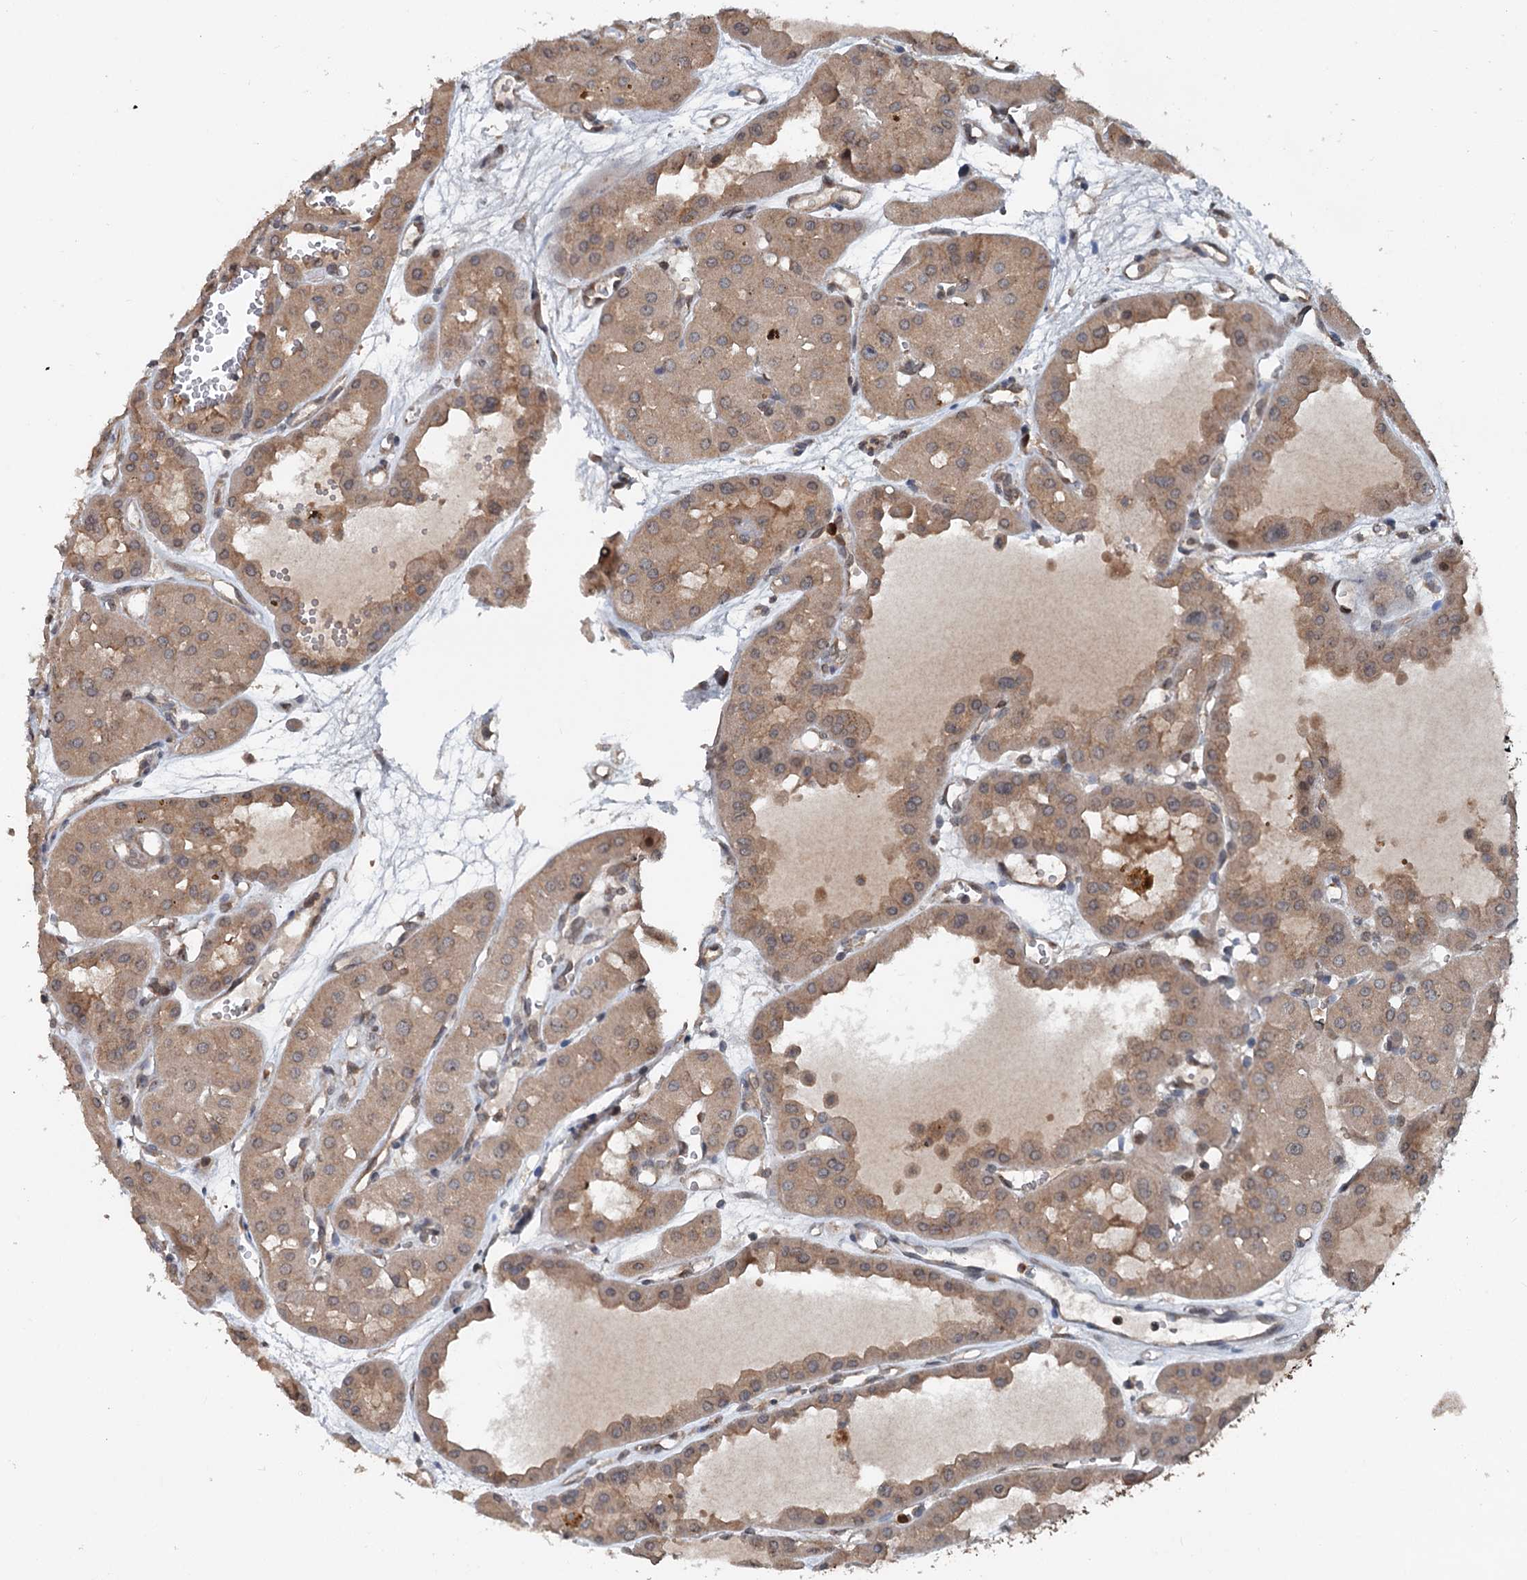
{"staining": {"intensity": "moderate", "quantity": ">75%", "location": "cytoplasmic/membranous"}, "tissue": "renal cancer", "cell_type": "Tumor cells", "image_type": "cancer", "snomed": [{"axis": "morphology", "description": "Carcinoma, NOS"}, {"axis": "topography", "description": "Kidney"}], "caption": "This photomicrograph reveals renal carcinoma stained with immunohistochemistry (IHC) to label a protein in brown. The cytoplasmic/membranous of tumor cells show moderate positivity for the protein. Nuclei are counter-stained blue.", "gene": "N4BP2L2", "patient": {"sex": "female", "age": 75}}